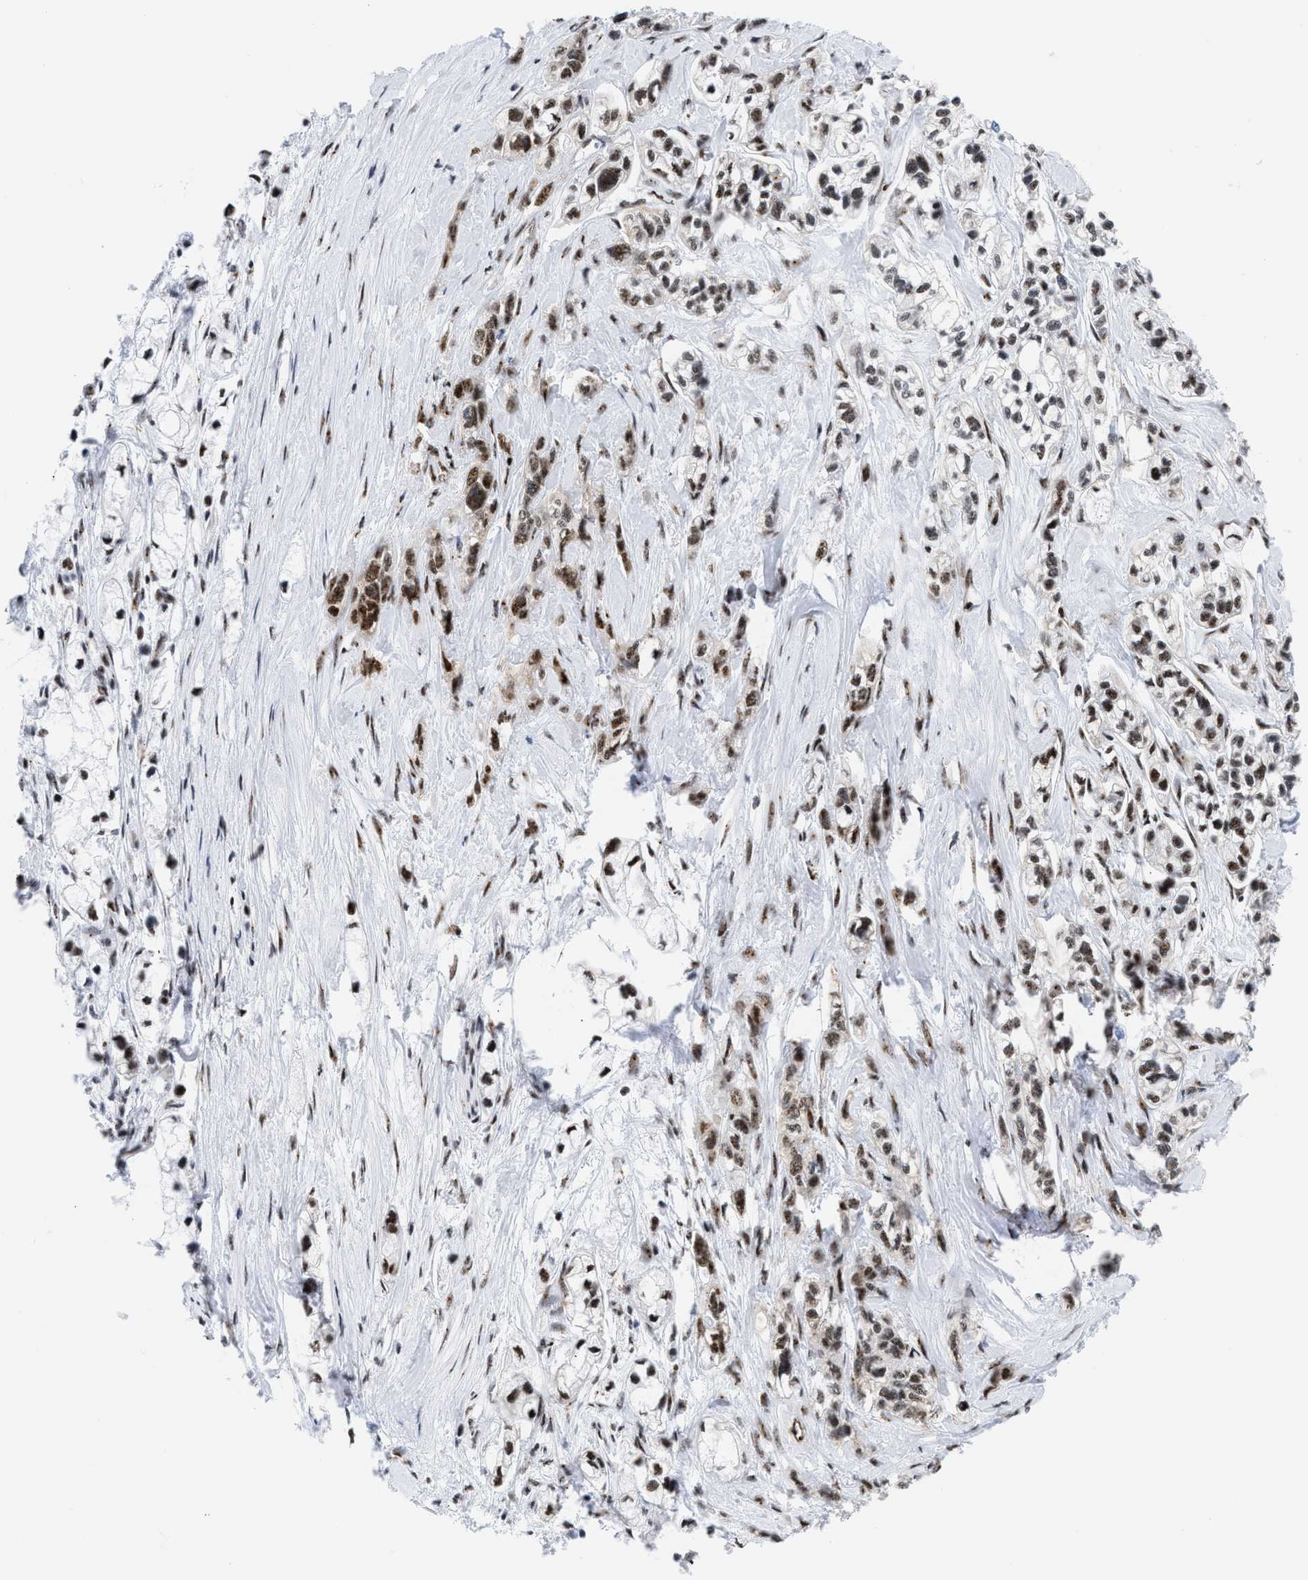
{"staining": {"intensity": "moderate", "quantity": ">75%", "location": "nuclear"}, "tissue": "pancreatic cancer", "cell_type": "Tumor cells", "image_type": "cancer", "snomed": [{"axis": "morphology", "description": "Adenocarcinoma, NOS"}, {"axis": "topography", "description": "Pancreas"}], "caption": "Moderate nuclear protein expression is identified in approximately >75% of tumor cells in pancreatic cancer (adenocarcinoma).", "gene": "RBM8A", "patient": {"sex": "male", "age": 74}}